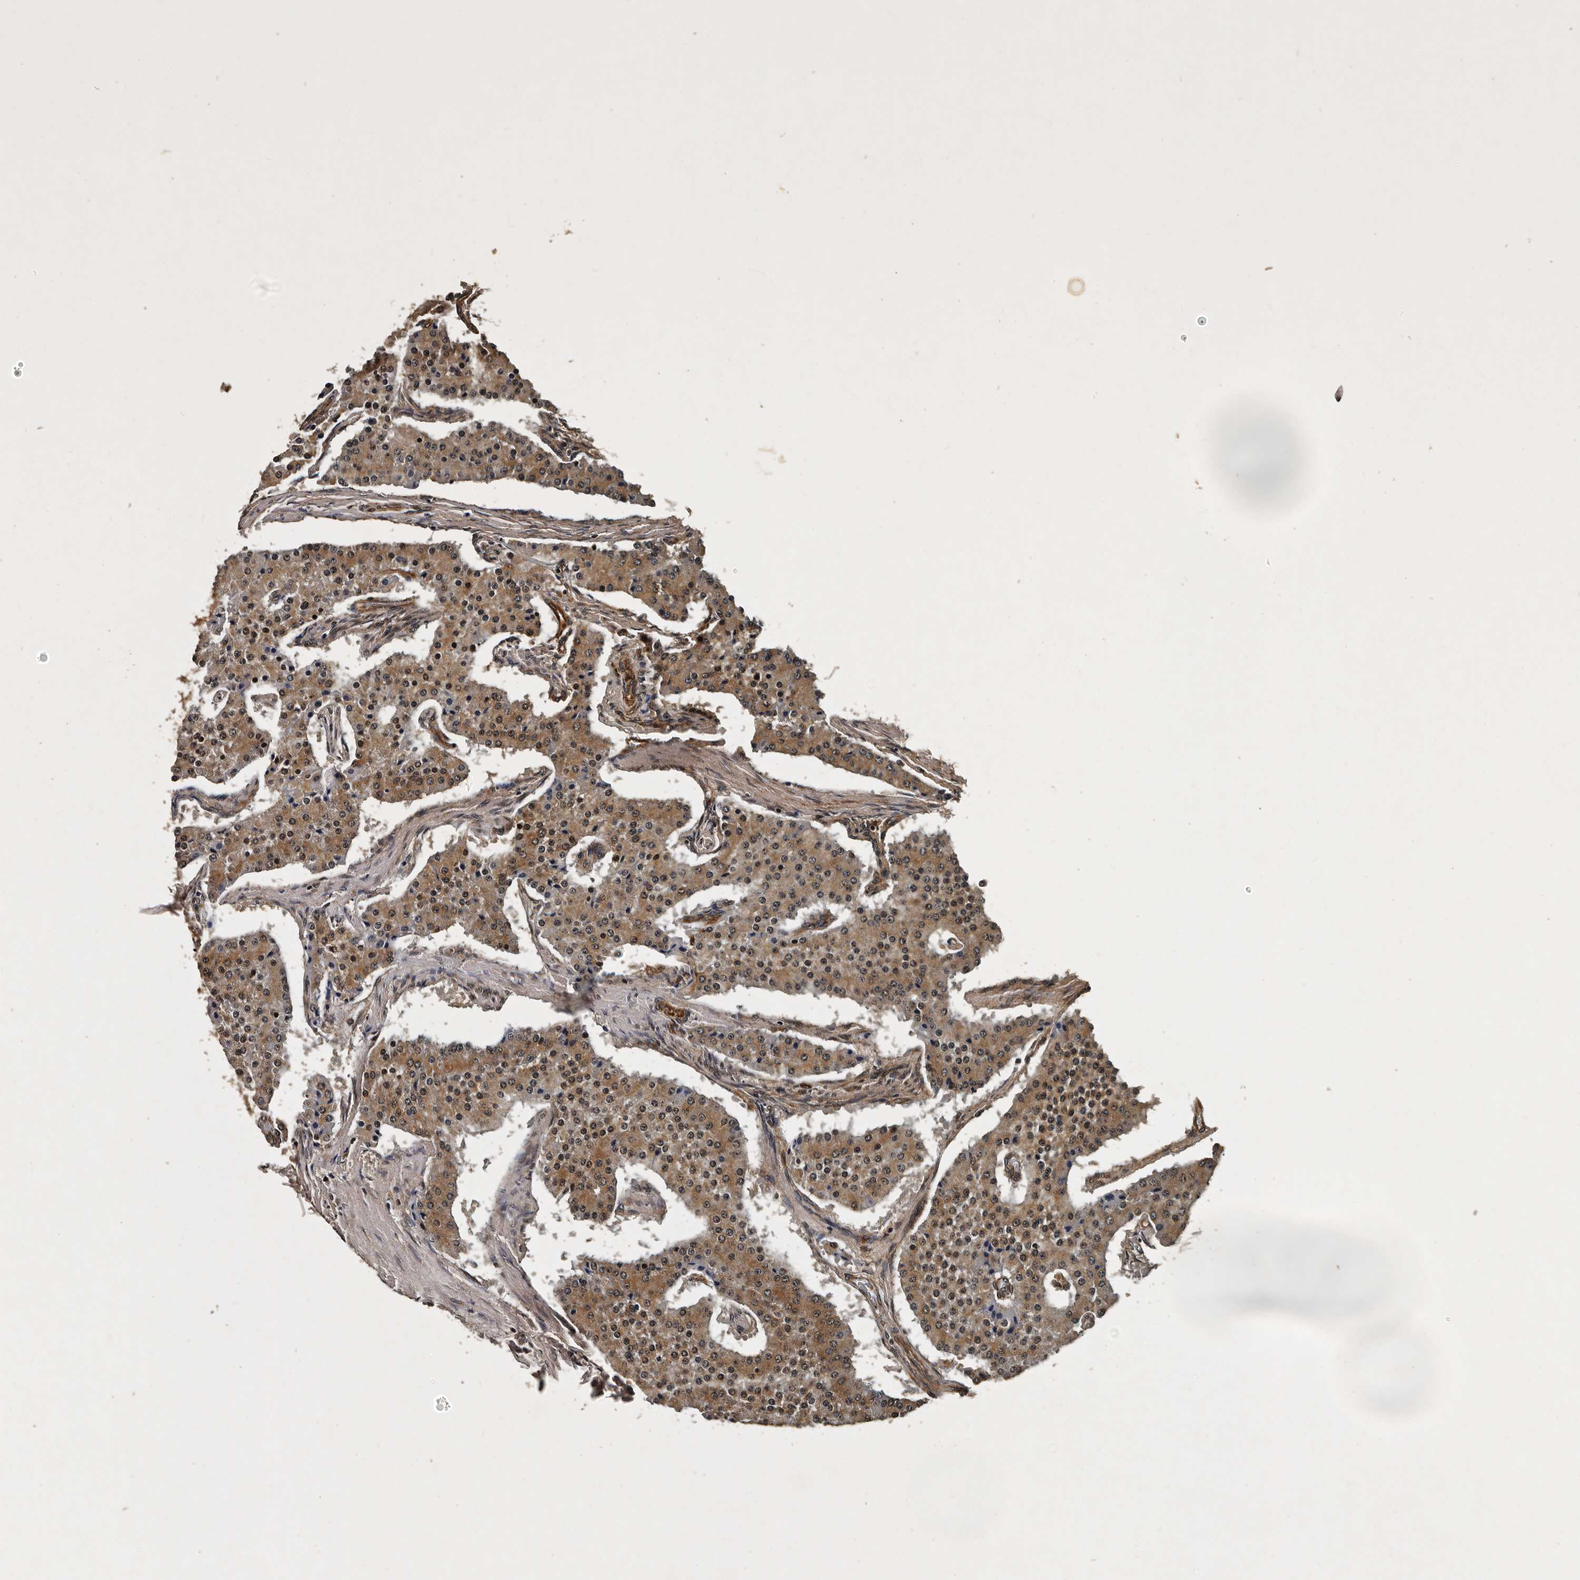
{"staining": {"intensity": "moderate", "quantity": ">75%", "location": "cytoplasmic/membranous,nuclear"}, "tissue": "carcinoid", "cell_type": "Tumor cells", "image_type": "cancer", "snomed": [{"axis": "morphology", "description": "Carcinoid, malignant, NOS"}, {"axis": "topography", "description": "Colon"}], "caption": "Immunohistochemistry (IHC) image of carcinoid (malignant) stained for a protein (brown), which exhibits medium levels of moderate cytoplasmic/membranous and nuclear staining in about >75% of tumor cells.", "gene": "CPNE3", "patient": {"sex": "female", "age": 52}}